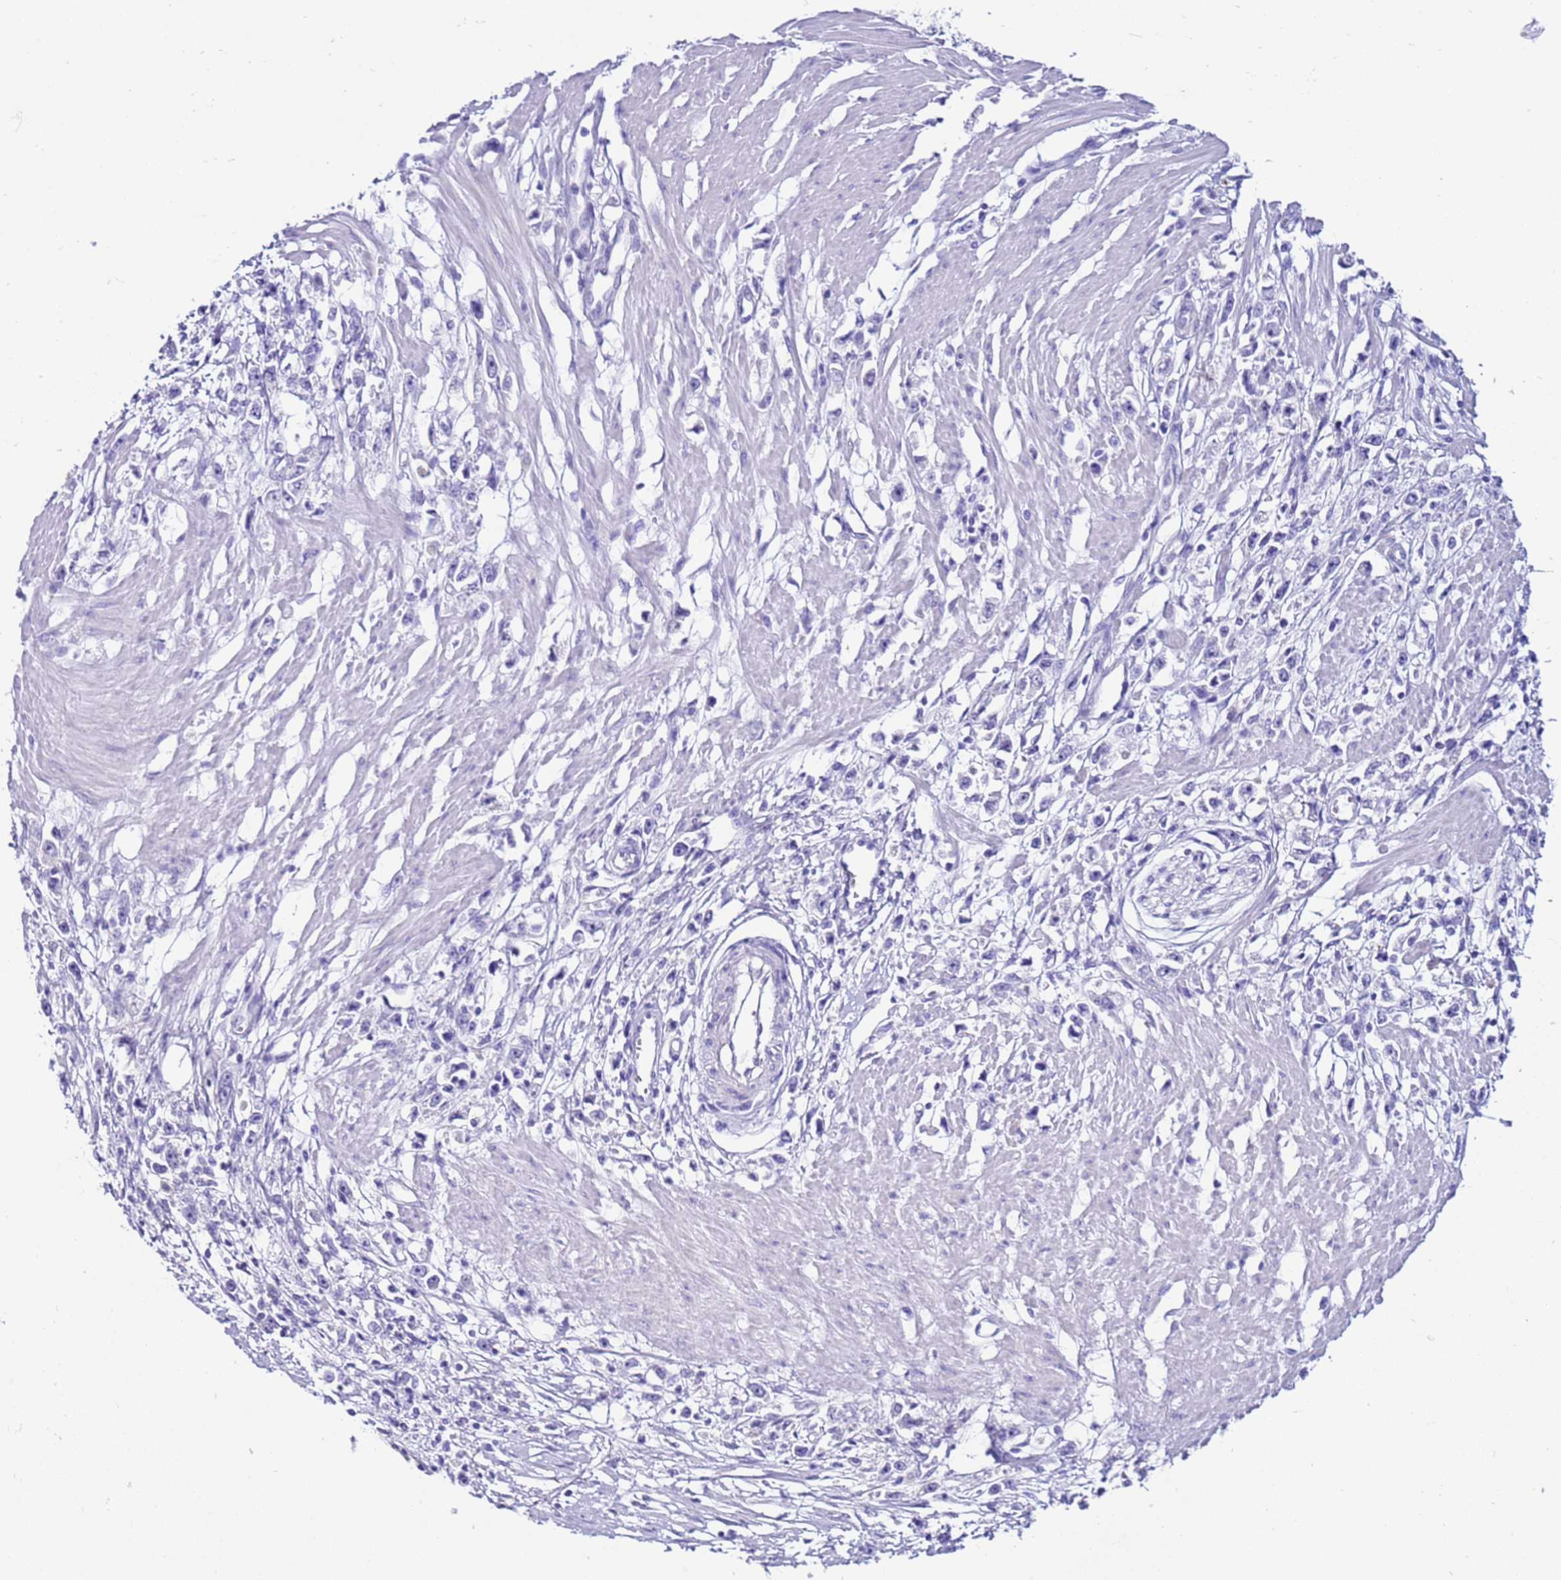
{"staining": {"intensity": "negative", "quantity": "none", "location": "none"}, "tissue": "stomach cancer", "cell_type": "Tumor cells", "image_type": "cancer", "snomed": [{"axis": "morphology", "description": "Adenocarcinoma, NOS"}, {"axis": "topography", "description": "Stomach"}], "caption": "This image is of stomach adenocarcinoma stained with immunohistochemistry to label a protein in brown with the nuclei are counter-stained blue. There is no positivity in tumor cells.", "gene": "CPB1", "patient": {"sex": "female", "age": 59}}